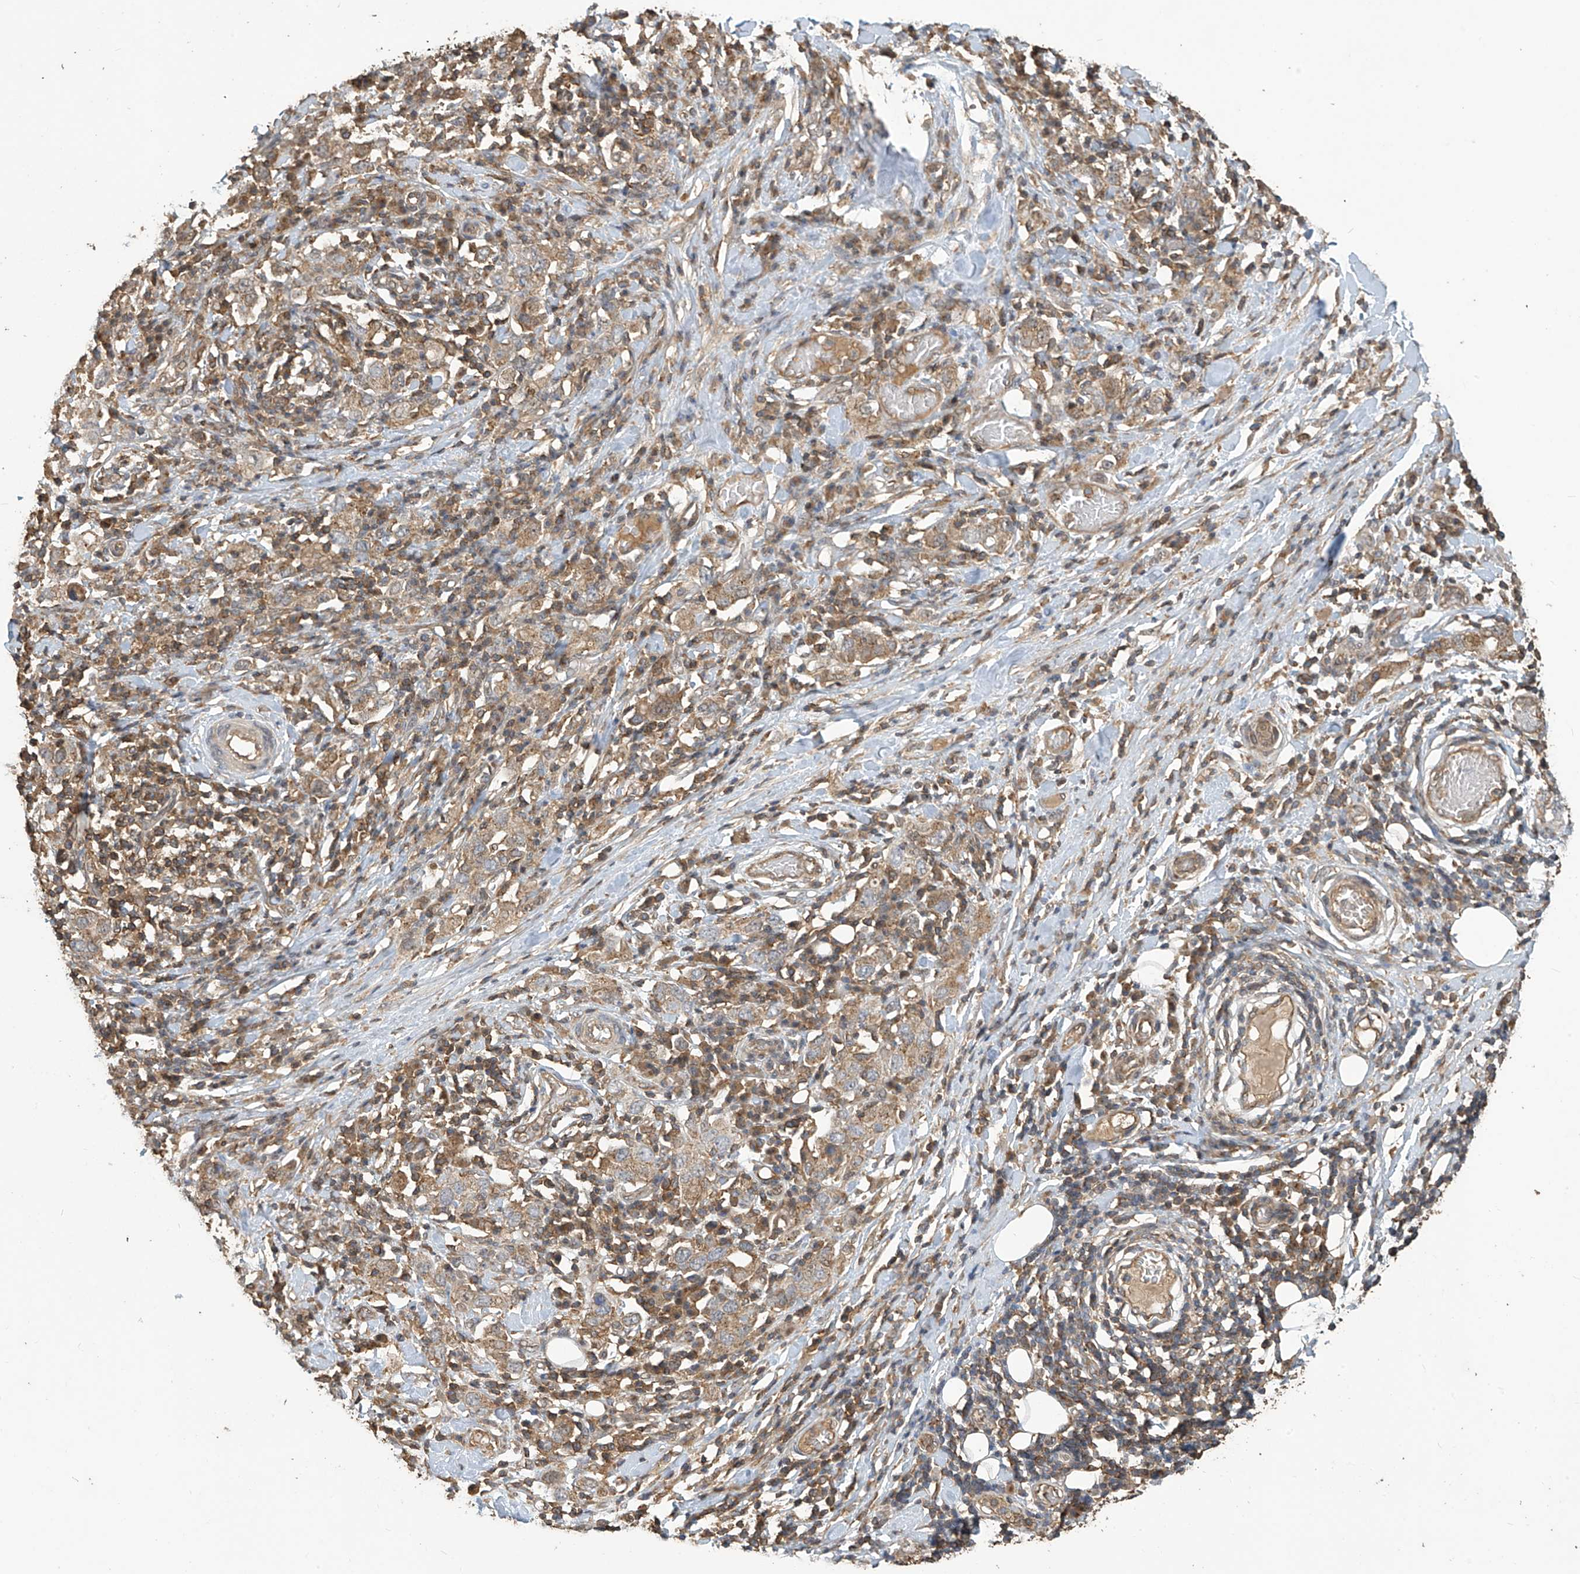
{"staining": {"intensity": "weak", "quantity": ">75%", "location": "cytoplasmic/membranous"}, "tissue": "stomach cancer", "cell_type": "Tumor cells", "image_type": "cancer", "snomed": [{"axis": "morphology", "description": "Adenocarcinoma, NOS"}, {"axis": "topography", "description": "Stomach, upper"}], "caption": "Immunohistochemical staining of human adenocarcinoma (stomach) exhibits low levels of weak cytoplasmic/membranous expression in about >75% of tumor cells.", "gene": "COX10", "patient": {"sex": "male", "age": 62}}